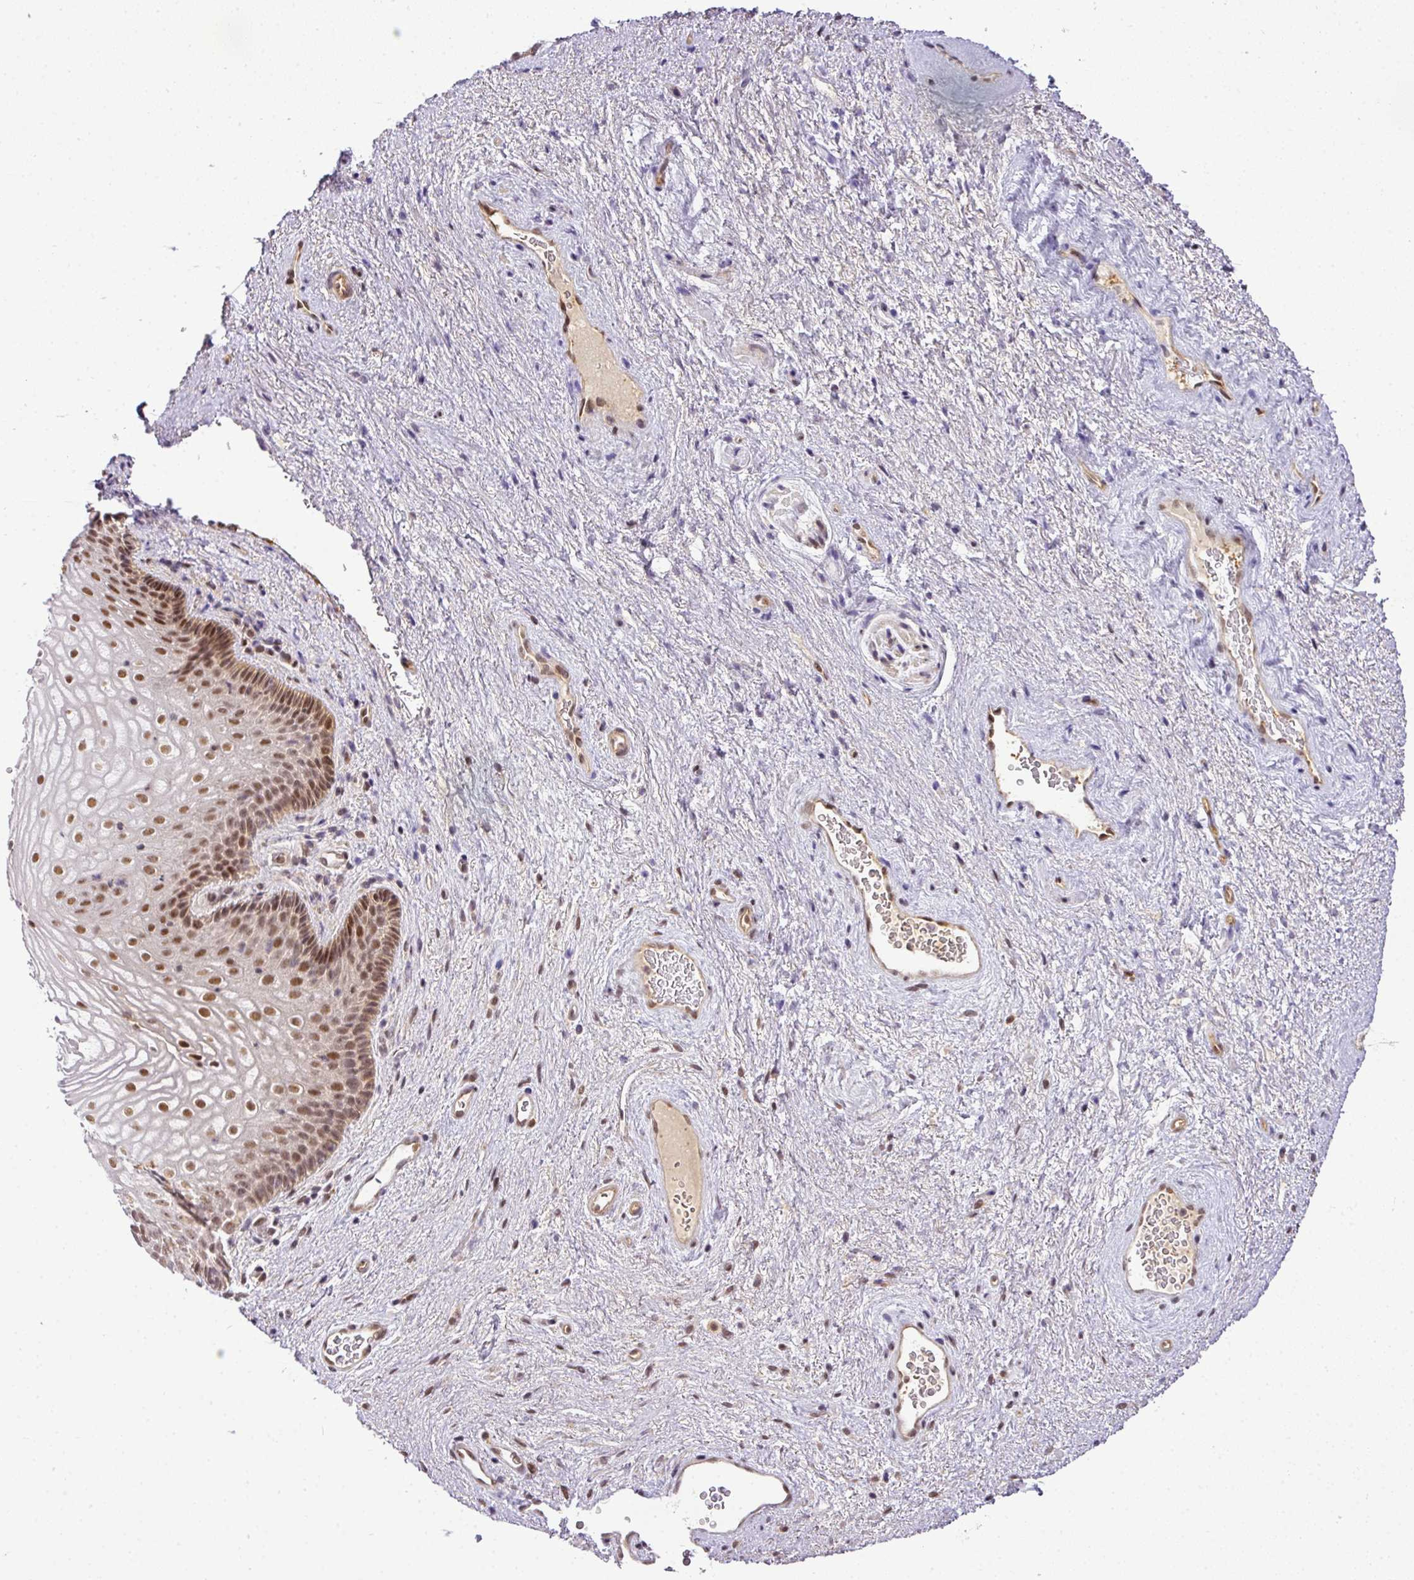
{"staining": {"intensity": "moderate", "quantity": ">75%", "location": "nuclear"}, "tissue": "vagina", "cell_type": "Squamous epithelial cells", "image_type": "normal", "snomed": [{"axis": "morphology", "description": "Normal tissue, NOS"}, {"axis": "topography", "description": "Vagina"}], "caption": "Immunohistochemical staining of unremarkable vagina demonstrates moderate nuclear protein staining in approximately >75% of squamous epithelial cells. (DAB IHC, brown staining for protein, blue staining for nuclei).", "gene": "C1orf226", "patient": {"sex": "female", "age": 47}}